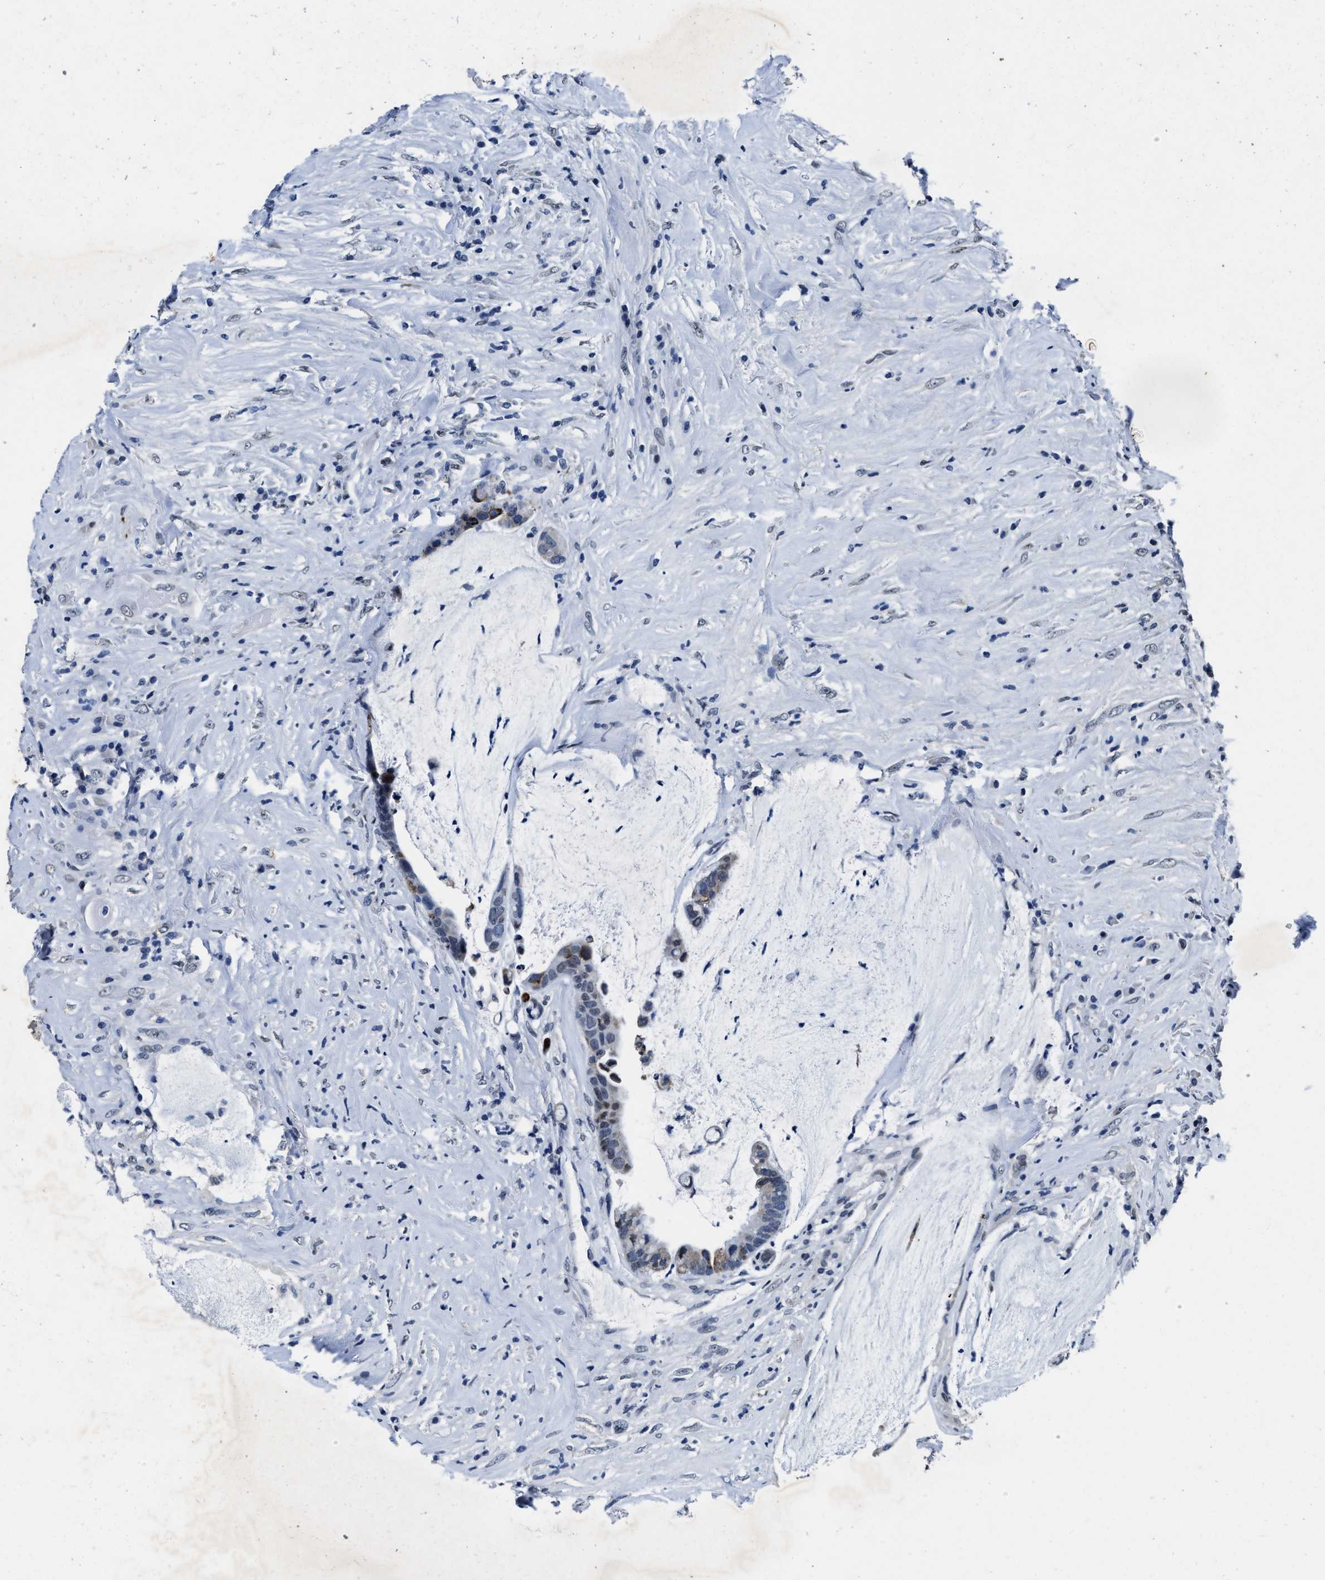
{"staining": {"intensity": "weak", "quantity": "<25%", "location": "nuclear"}, "tissue": "colorectal cancer", "cell_type": "Tumor cells", "image_type": "cancer", "snomed": [{"axis": "morphology", "description": "Adenocarcinoma, NOS"}, {"axis": "topography", "description": "Rectum"}], "caption": "High power microscopy histopathology image of an immunohistochemistry (IHC) image of colorectal adenocarcinoma, revealing no significant positivity in tumor cells.", "gene": "UBN2", "patient": {"sex": "female", "age": 89}}